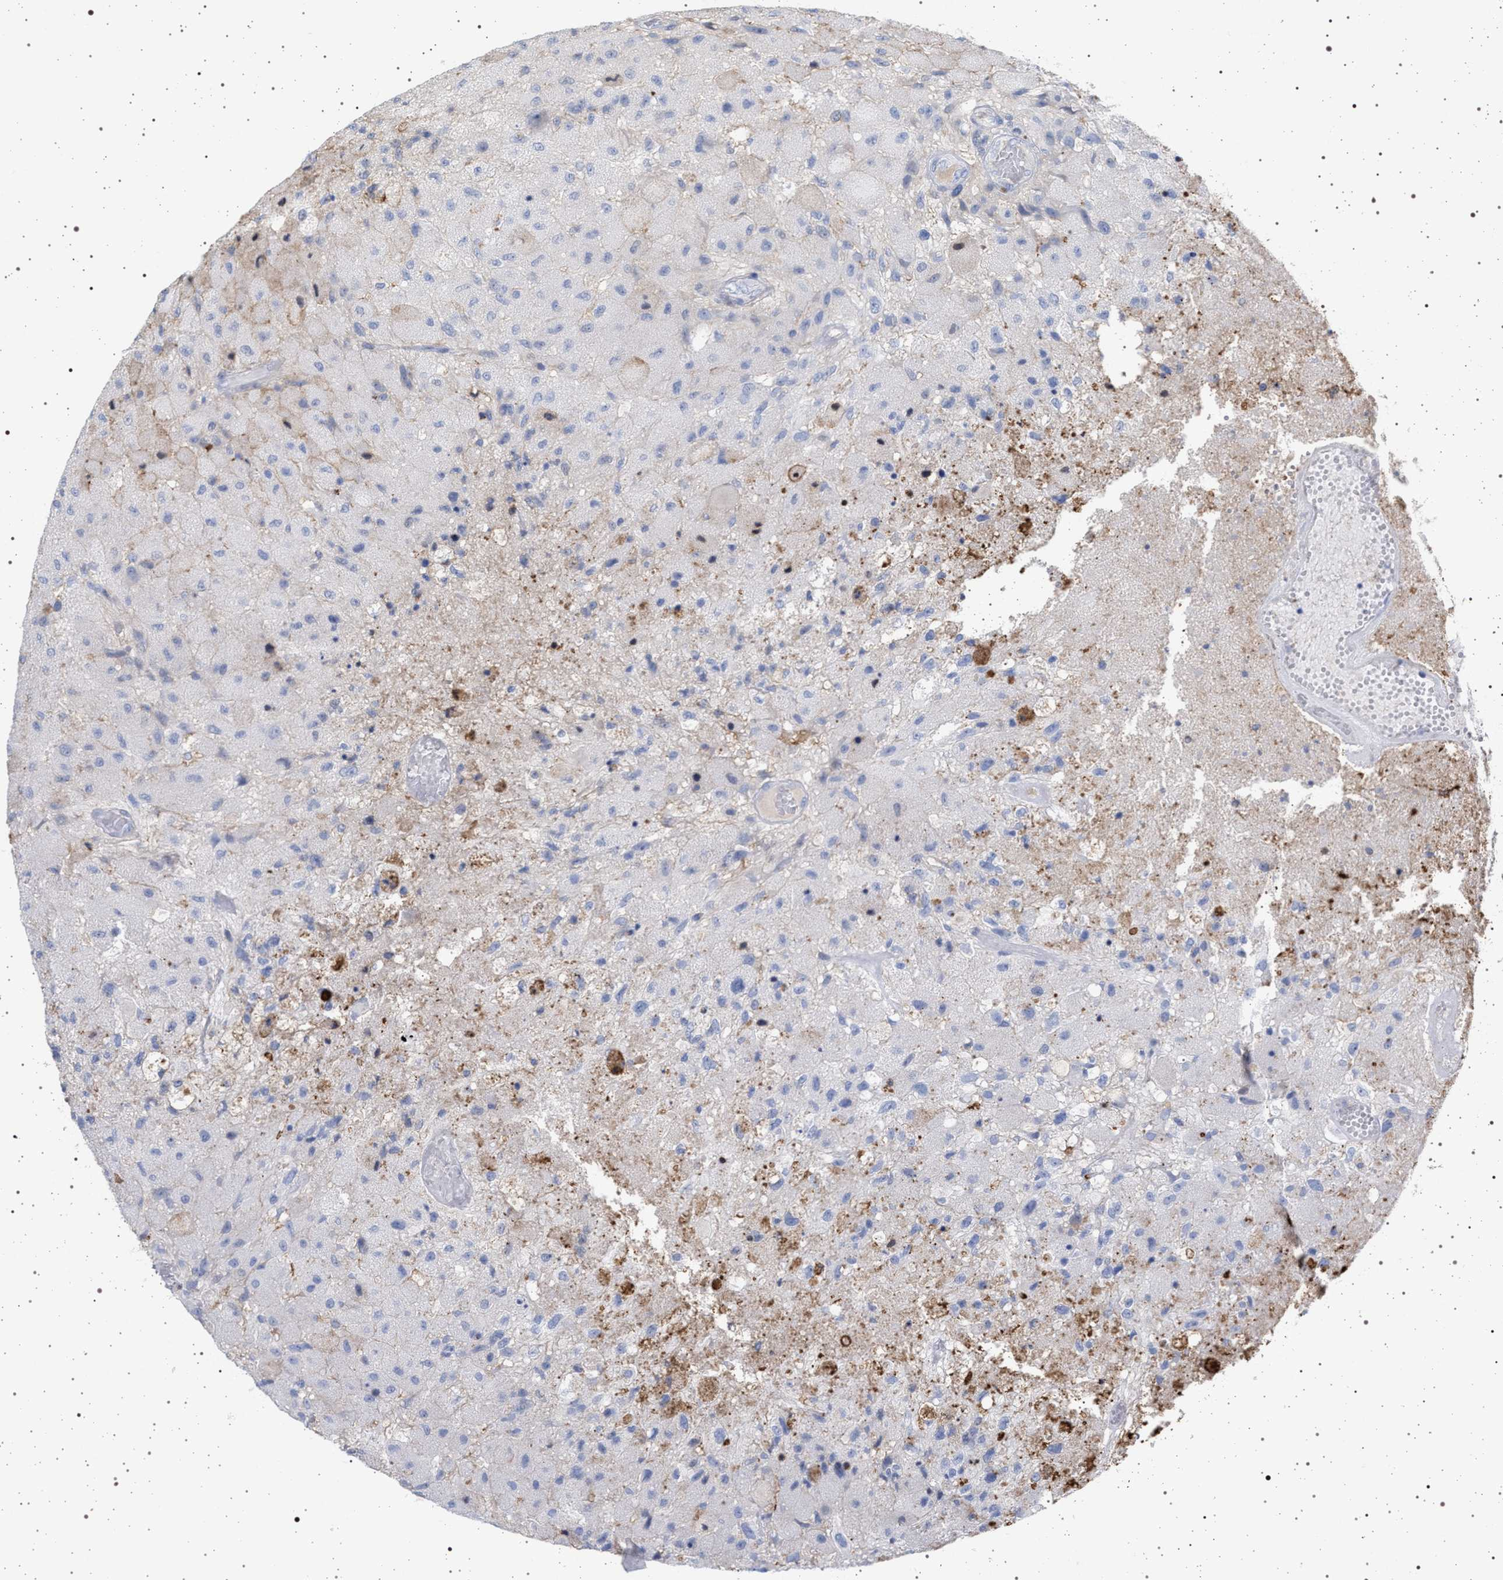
{"staining": {"intensity": "weak", "quantity": "<25%", "location": "cytoplasmic/membranous"}, "tissue": "glioma", "cell_type": "Tumor cells", "image_type": "cancer", "snomed": [{"axis": "morphology", "description": "Normal tissue, NOS"}, {"axis": "morphology", "description": "Glioma, malignant, High grade"}, {"axis": "topography", "description": "Cerebral cortex"}], "caption": "Glioma was stained to show a protein in brown. There is no significant positivity in tumor cells.", "gene": "PLG", "patient": {"sex": "male", "age": 77}}